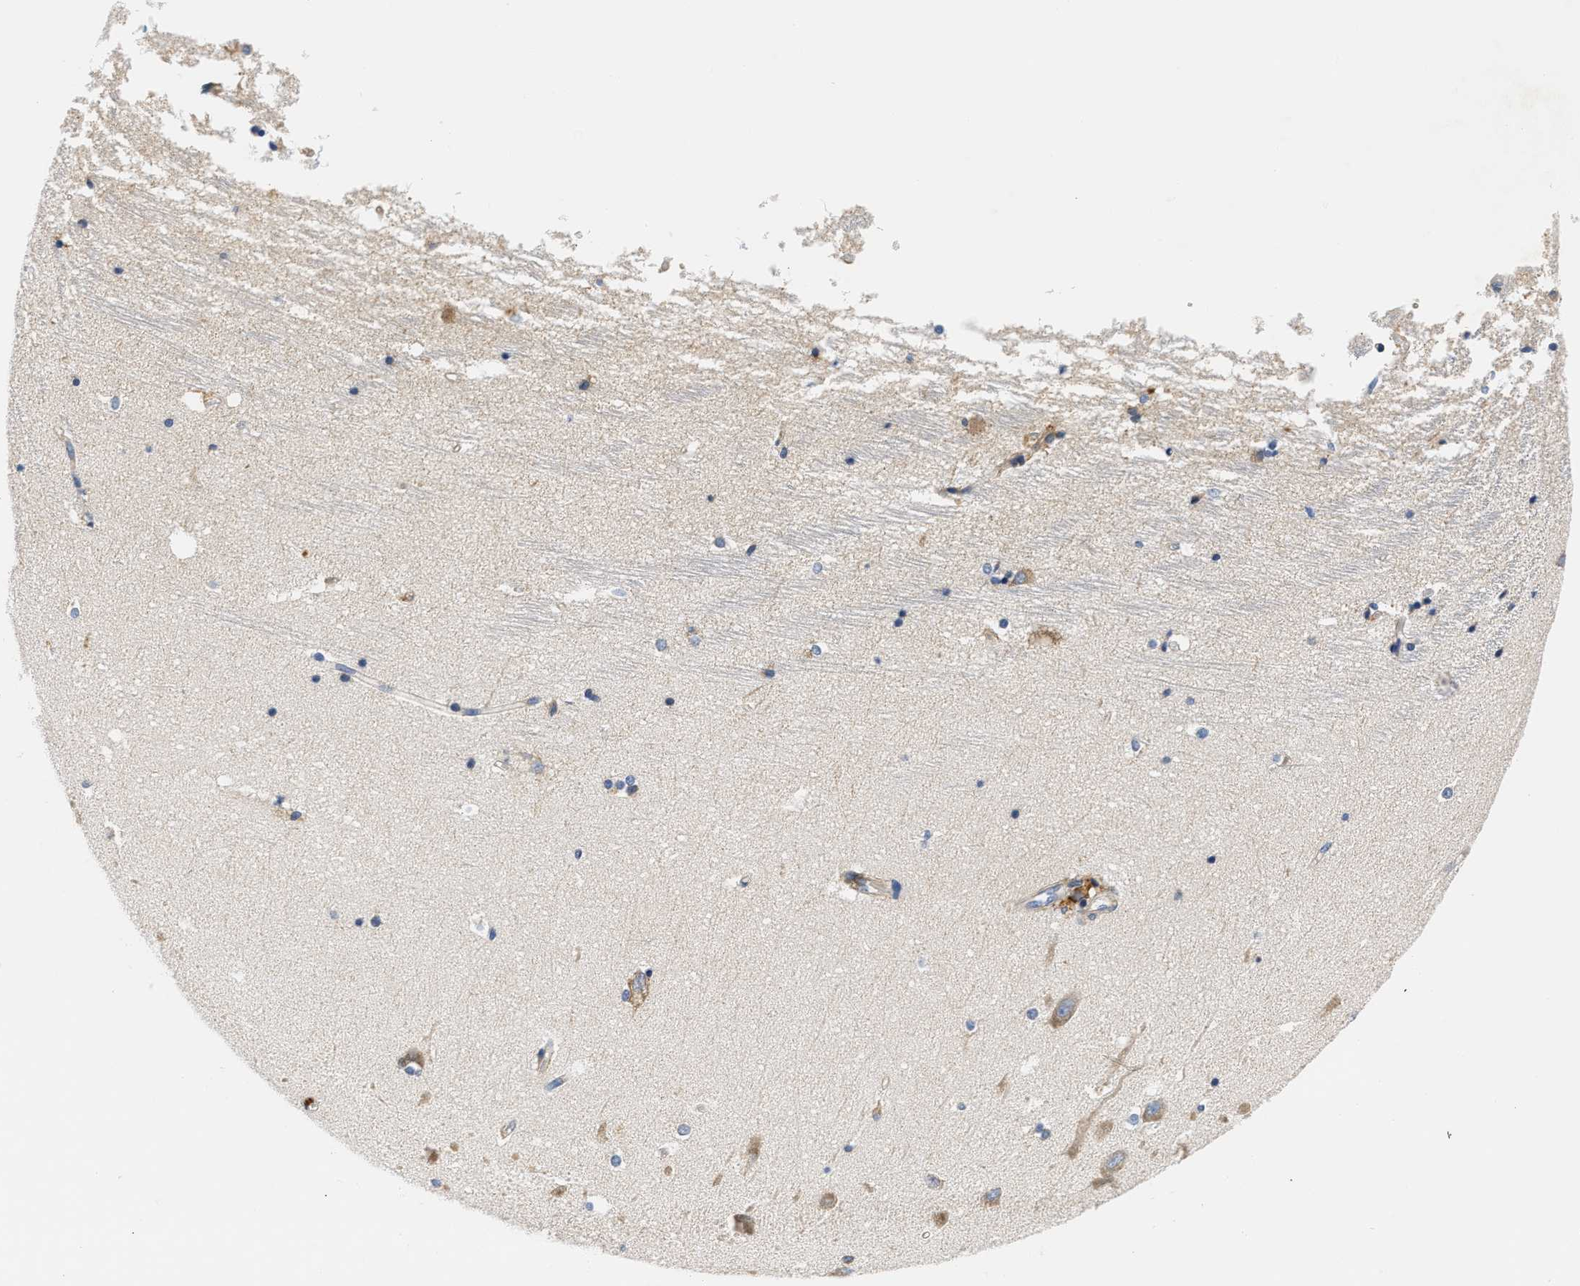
{"staining": {"intensity": "weak", "quantity": "<25%", "location": "cytoplasmic/membranous"}, "tissue": "hippocampus", "cell_type": "Glial cells", "image_type": "normal", "snomed": [{"axis": "morphology", "description": "Normal tissue, NOS"}, {"axis": "topography", "description": "Hippocampus"}], "caption": "Histopathology image shows no significant protein positivity in glial cells of normal hippocampus.", "gene": "HDHD3", "patient": {"sex": "male", "age": 45}}